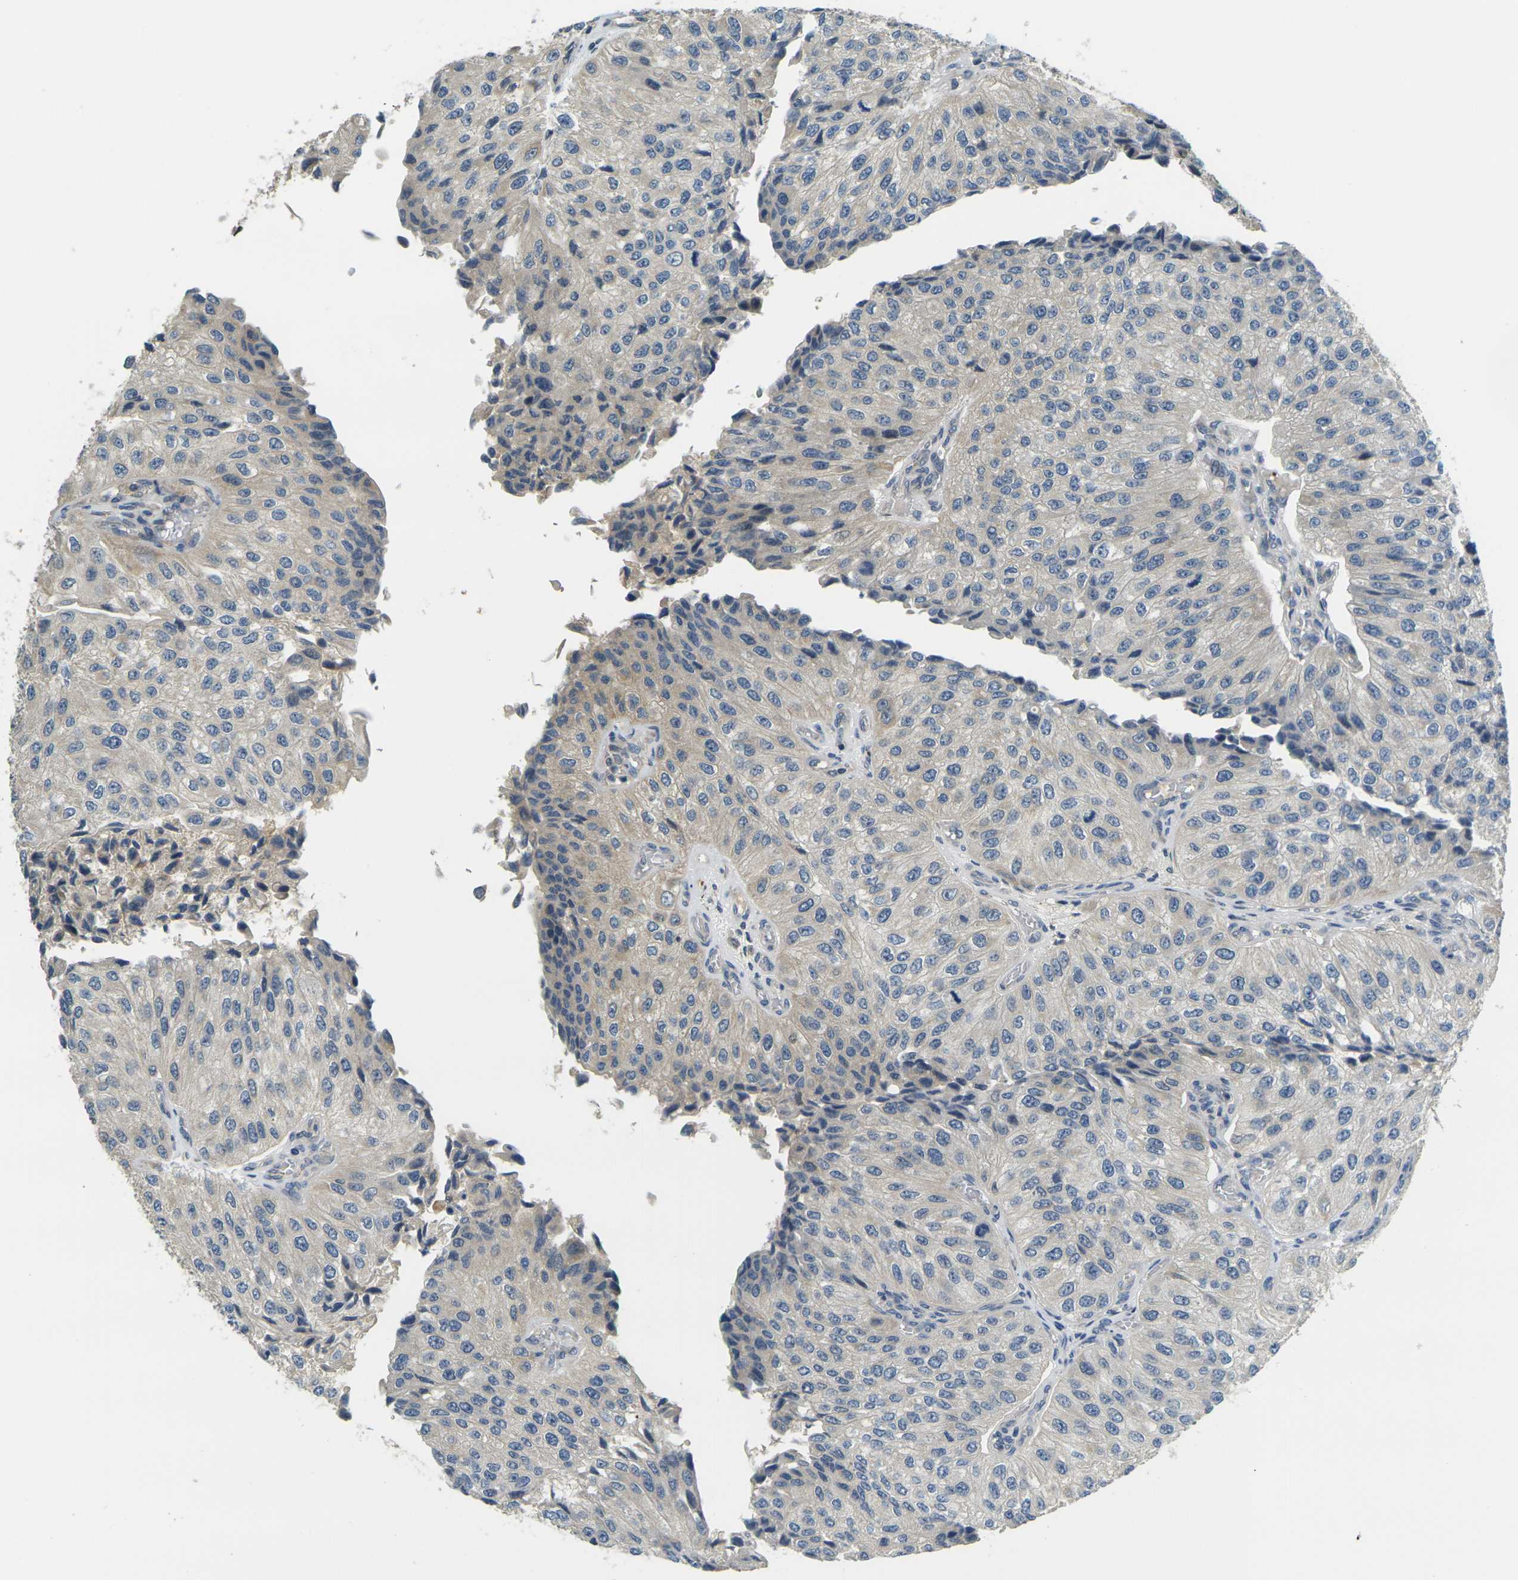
{"staining": {"intensity": "negative", "quantity": "none", "location": "none"}, "tissue": "urothelial cancer", "cell_type": "Tumor cells", "image_type": "cancer", "snomed": [{"axis": "morphology", "description": "Urothelial carcinoma, High grade"}, {"axis": "topography", "description": "Kidney"}, {"axis": "topography", "description": "Urinary bladder"}], "caption": "Protein analysis of high-grade urothelial carcinoma exhibits no significant expression in tumor cells.", "gene": "KLHL8", "patient": {"sex": "male", "age": 77}}